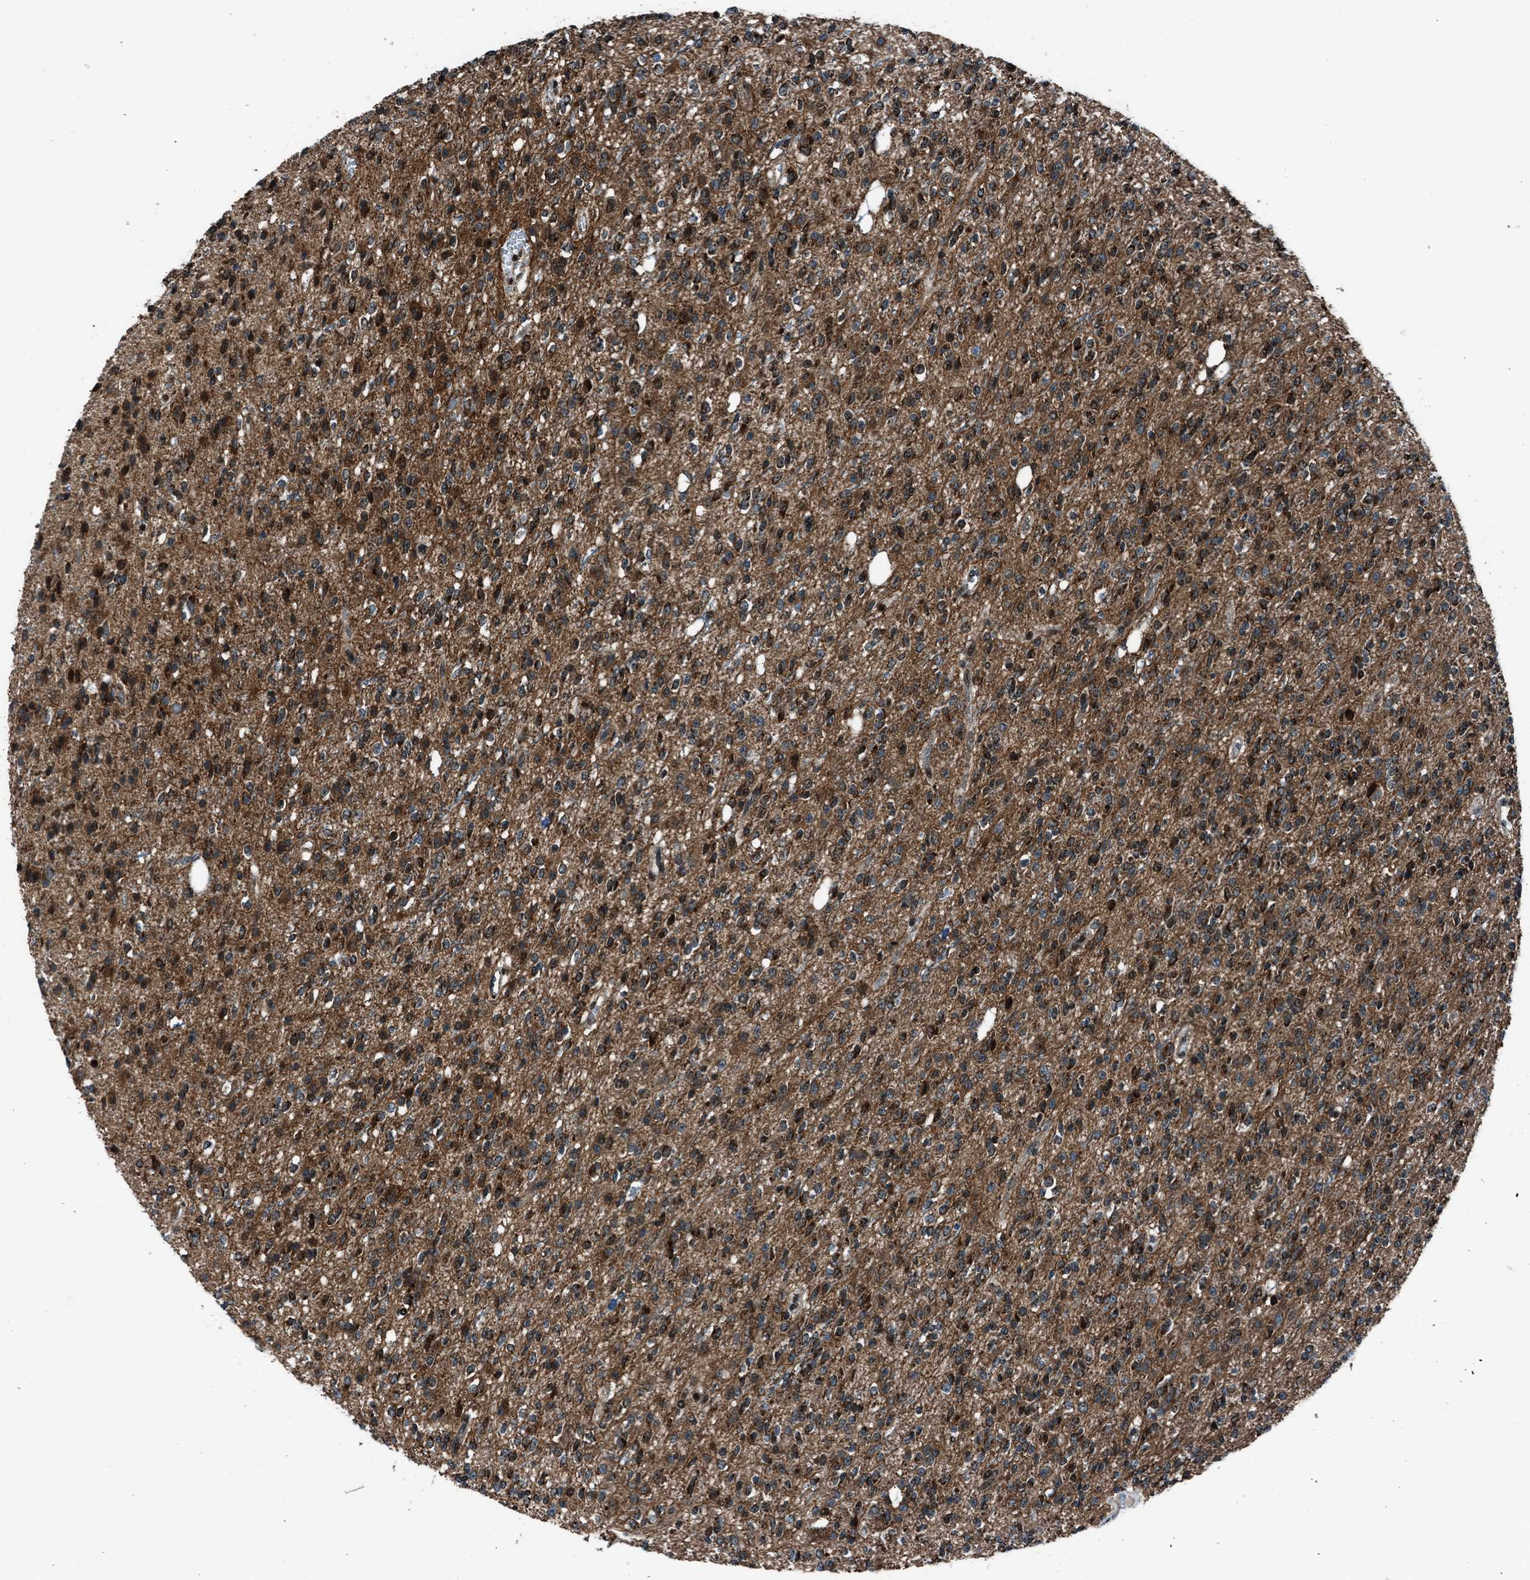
{"staining": {"intensity": "strong", "quantity": "25%-75%", "location": "cytoplasmic/membranous"}, "tissue": "glioma", "cell_type": "Tumor cells", "image_type": "cancer", "snomed": [{"axis": "morphology", "description": "Glioma, malignant, High grade"}, {"axis": "topography", "description": "Brain"}], "caption": "Immunohistochemistry histopathology image of human malignant glioma (high-grade) stained for a protein (brown), which exhibits high levels of strong cytoplasmic/membranous expression in approximately 25%-75% of tumor cells.", "gene": "MORC3", "patient": {"sex": "male", "age": 34}}